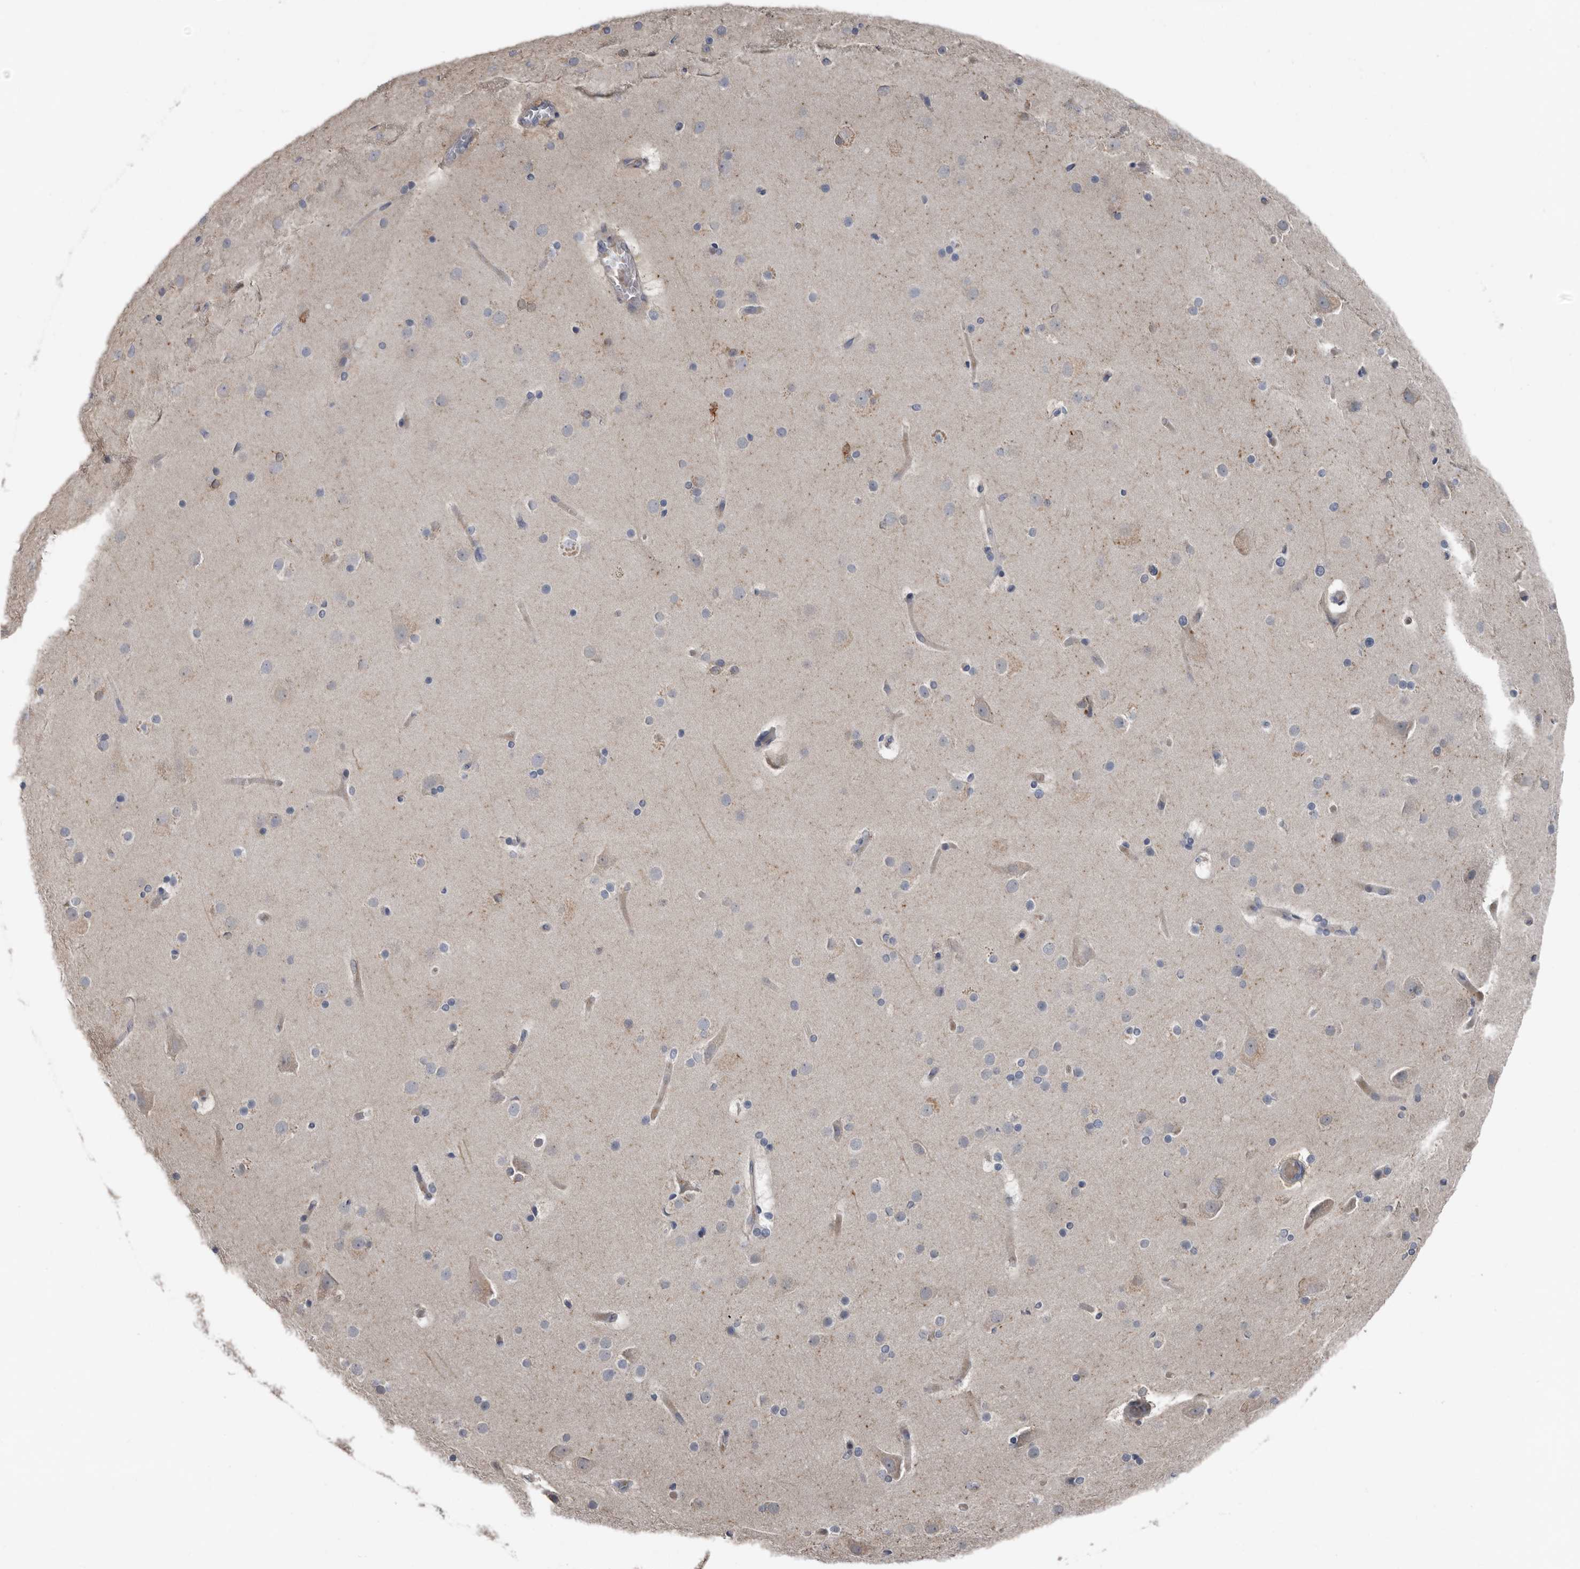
{"staining": {"intensity": "negative", "quantity": "none", "location": "none"}, "tissue": "cerebral cortex", "cell_type": "Endothelial cells", "image_type": "normal", "snomed": [{"axis": "morphology", "description": "Normal tissue, NOS"}, {"axis": "topography", "description": "Cerebral cortex"}], "caption": "DAB immunohistochemical staining of benign human cerebral cortex exhibits no significant staining in endothelial cells.", "gene": "FABP7", "patient": {"sex": "male", "age": 57}}